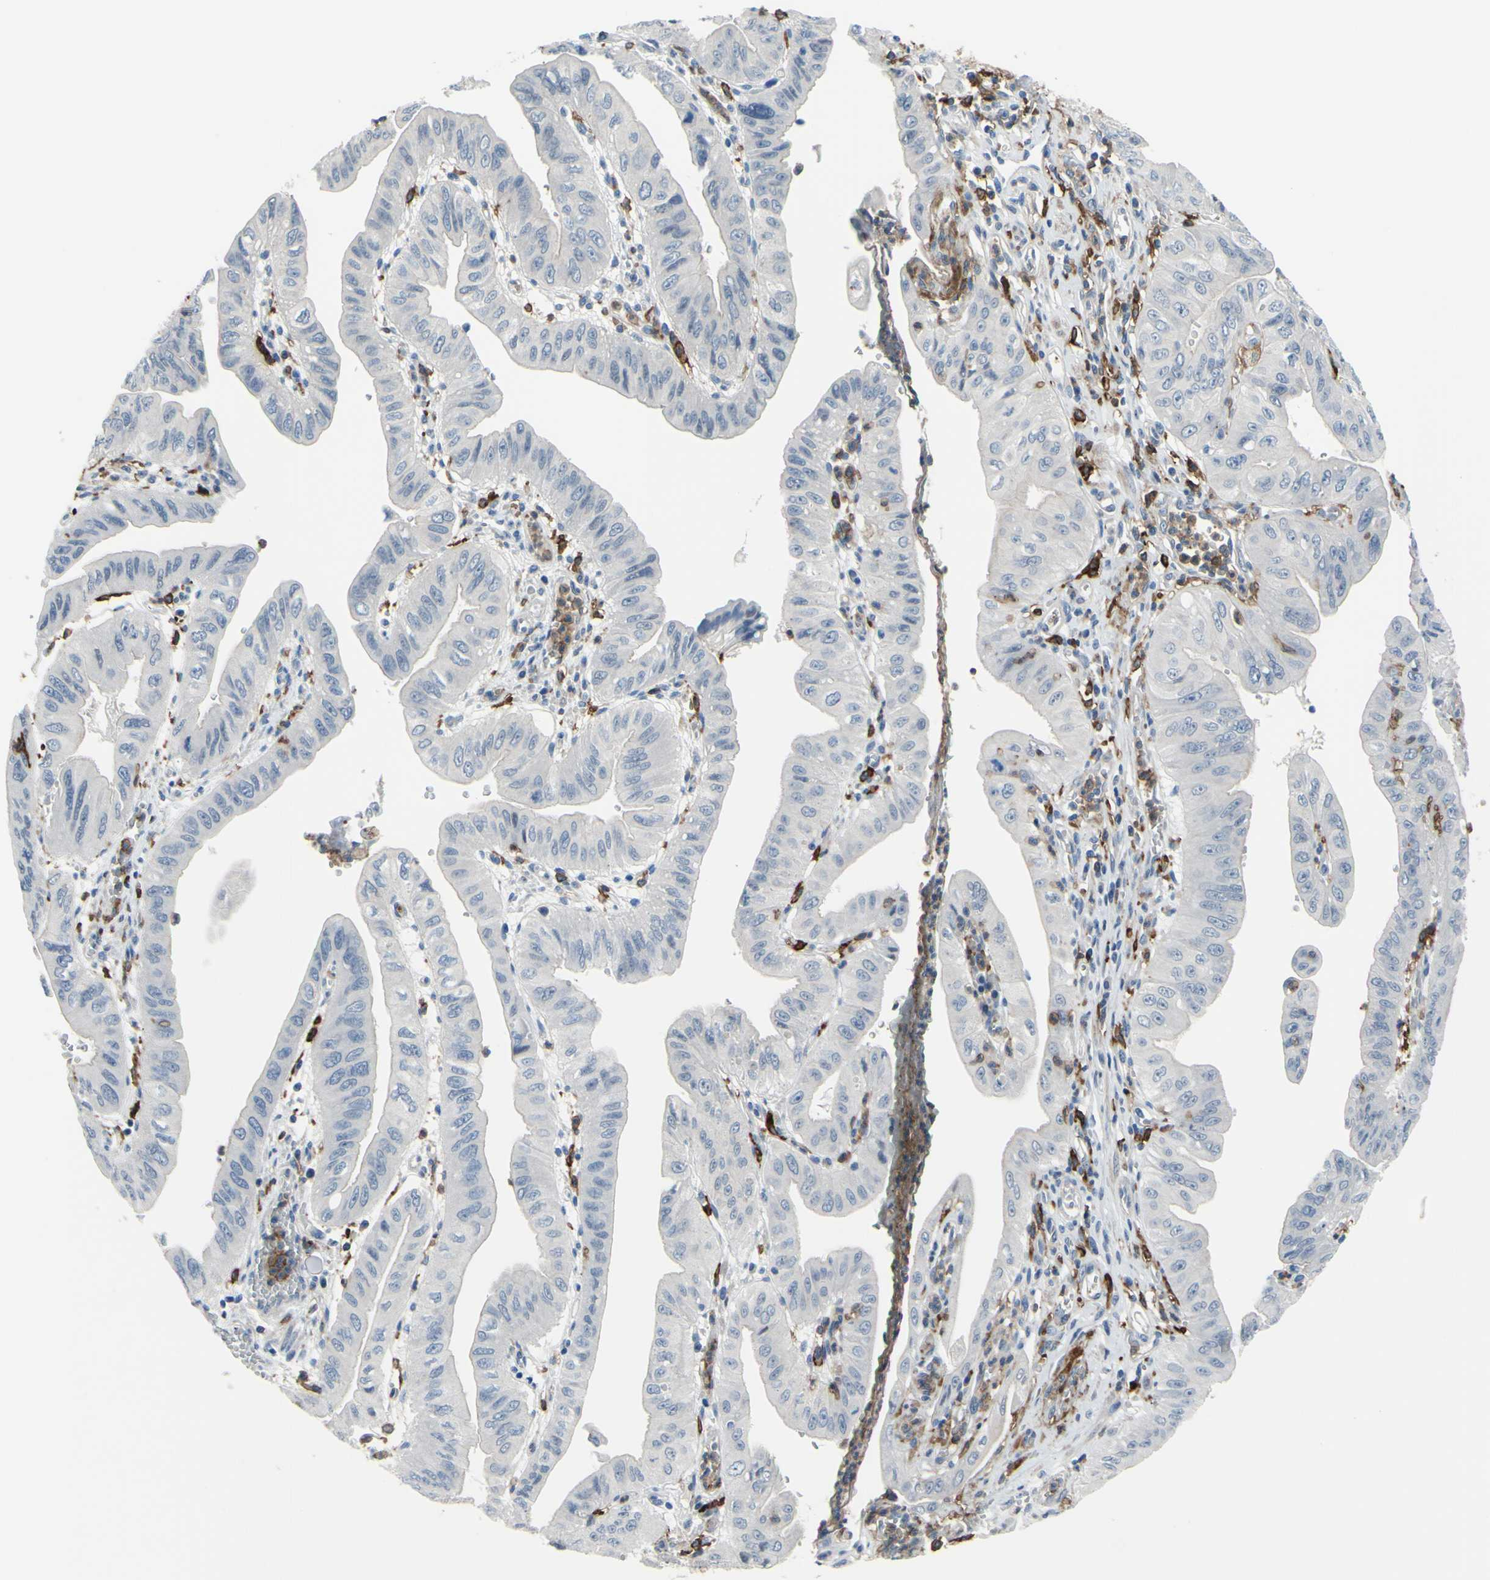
{"staining": {"intensity": "negative", "quantity": "none", "location": "none"}, "tissue": "pancreatic cancer", "cell_type": "Tumor cells", "image_type": "cancer", "snomed": [{"axis": "morphology", "description": "Normal tissue, NOS"}, {"axis": "topography", "description": "Lymph node"}], "caption": "An immunohistochemistry image of pancreatic cancer is shown. There is no staining in tumor cells of pancreatic cancer.", "gene": "FCGR2A", "patient": {"sex": "male", "age": 50}}